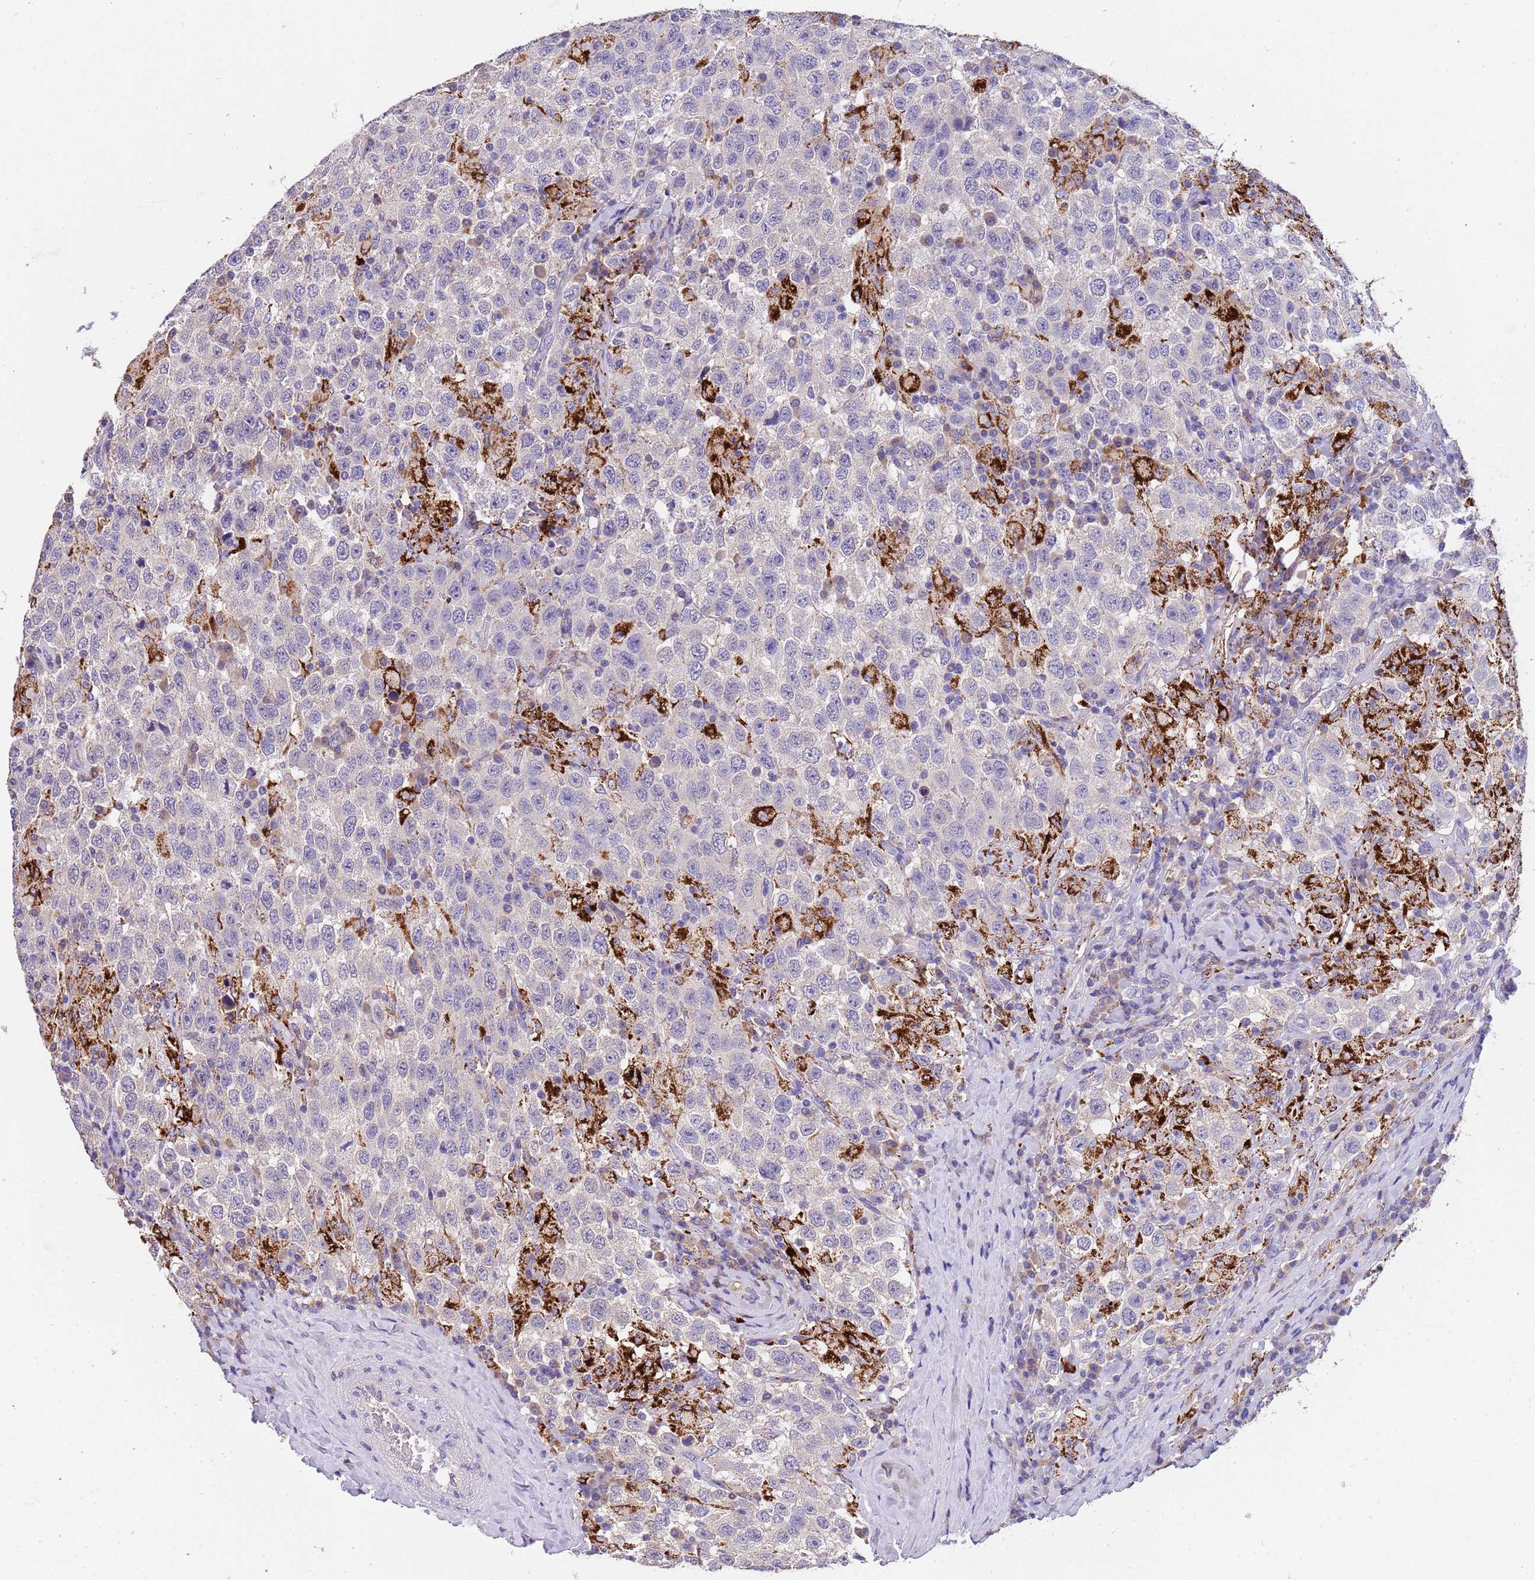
{"staining": {"intensity": "negative", "quantity": "none", "location": "none"}, "tissue": "testis cancer", "cell_type": "Tumor cells", "image_type": "cancer", "snomed": [{"axis": "morphology", "description": "Seminoma, NOS"}, {"axis": "topography", "description": "Testis"}], "caption": "A photomicrograph of testis cancer (seminoma) stained for a protein shows no brown staining in tumor cells. (Stains: DAB (3,3'-diaminobenzidine) immunohistochemistry (IHC) with hematoxylin counter stain, Microscopy: brightfield microscopy at high magnification).", "gene": "SLC24A3", "patient": {"sex": "male", "age": 41}}